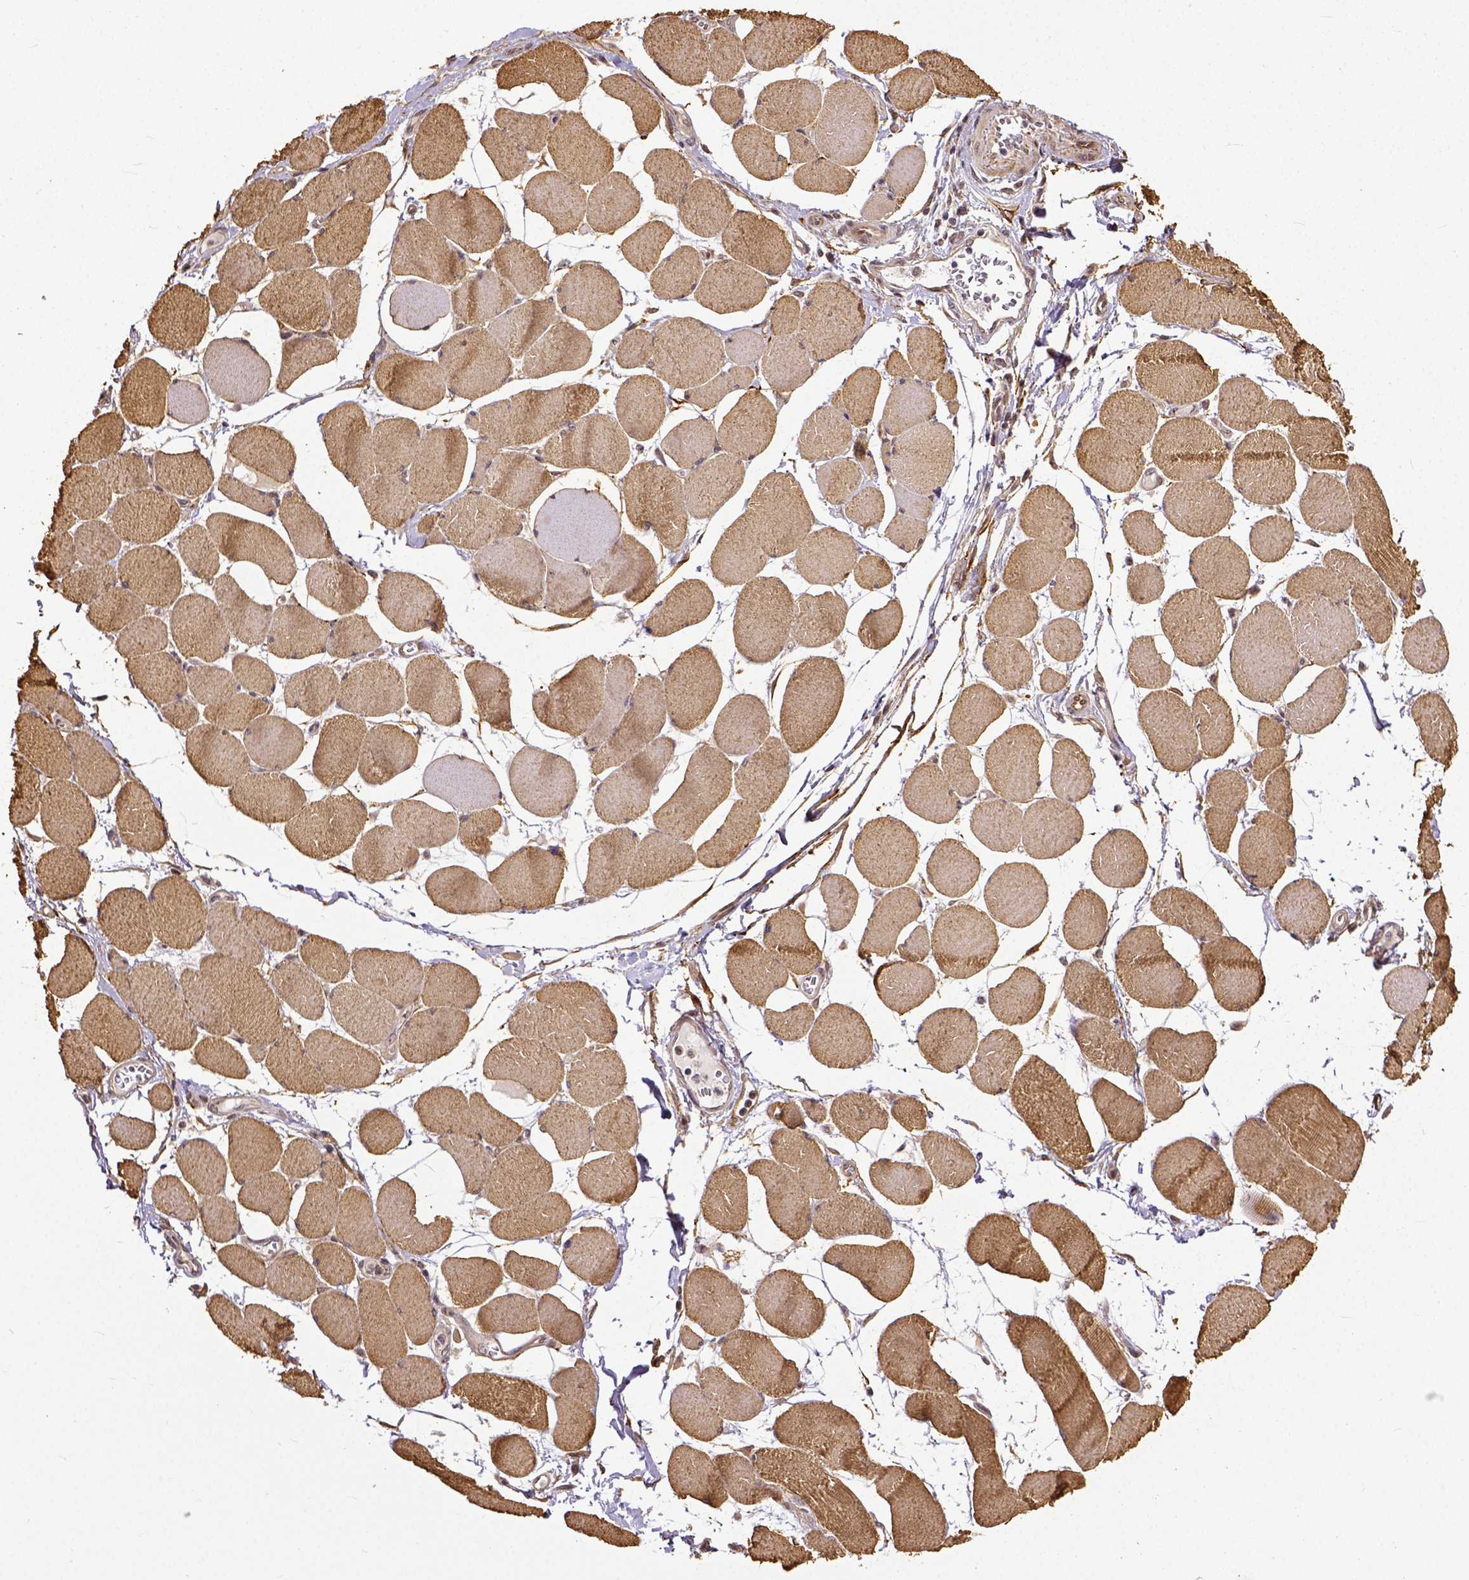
{"staining": {"intensity": "moderate", "quantity": ">75%", "location": "cytoplasmic/membranous"}, "tissue": "skeletal muscle", "cell_type": "Myocytes", "image_type": "normal", "snomed": [{"axis": "morphology", "description": "Normal tissue, NOS"}, {"axis": "topography", "description": "Skeletal muscle"}], "caption": "High-power microscopy captured an immunohistochemistry image of unremarkable skeletal muscle, revealing moderate cytoplasmic/membranous positivity in approximately >75% of myocytes. (IHC, brightfield microscopy, high magnification).", "gene": "DICER1", "patient": {"sex": "female", "age": 75}}